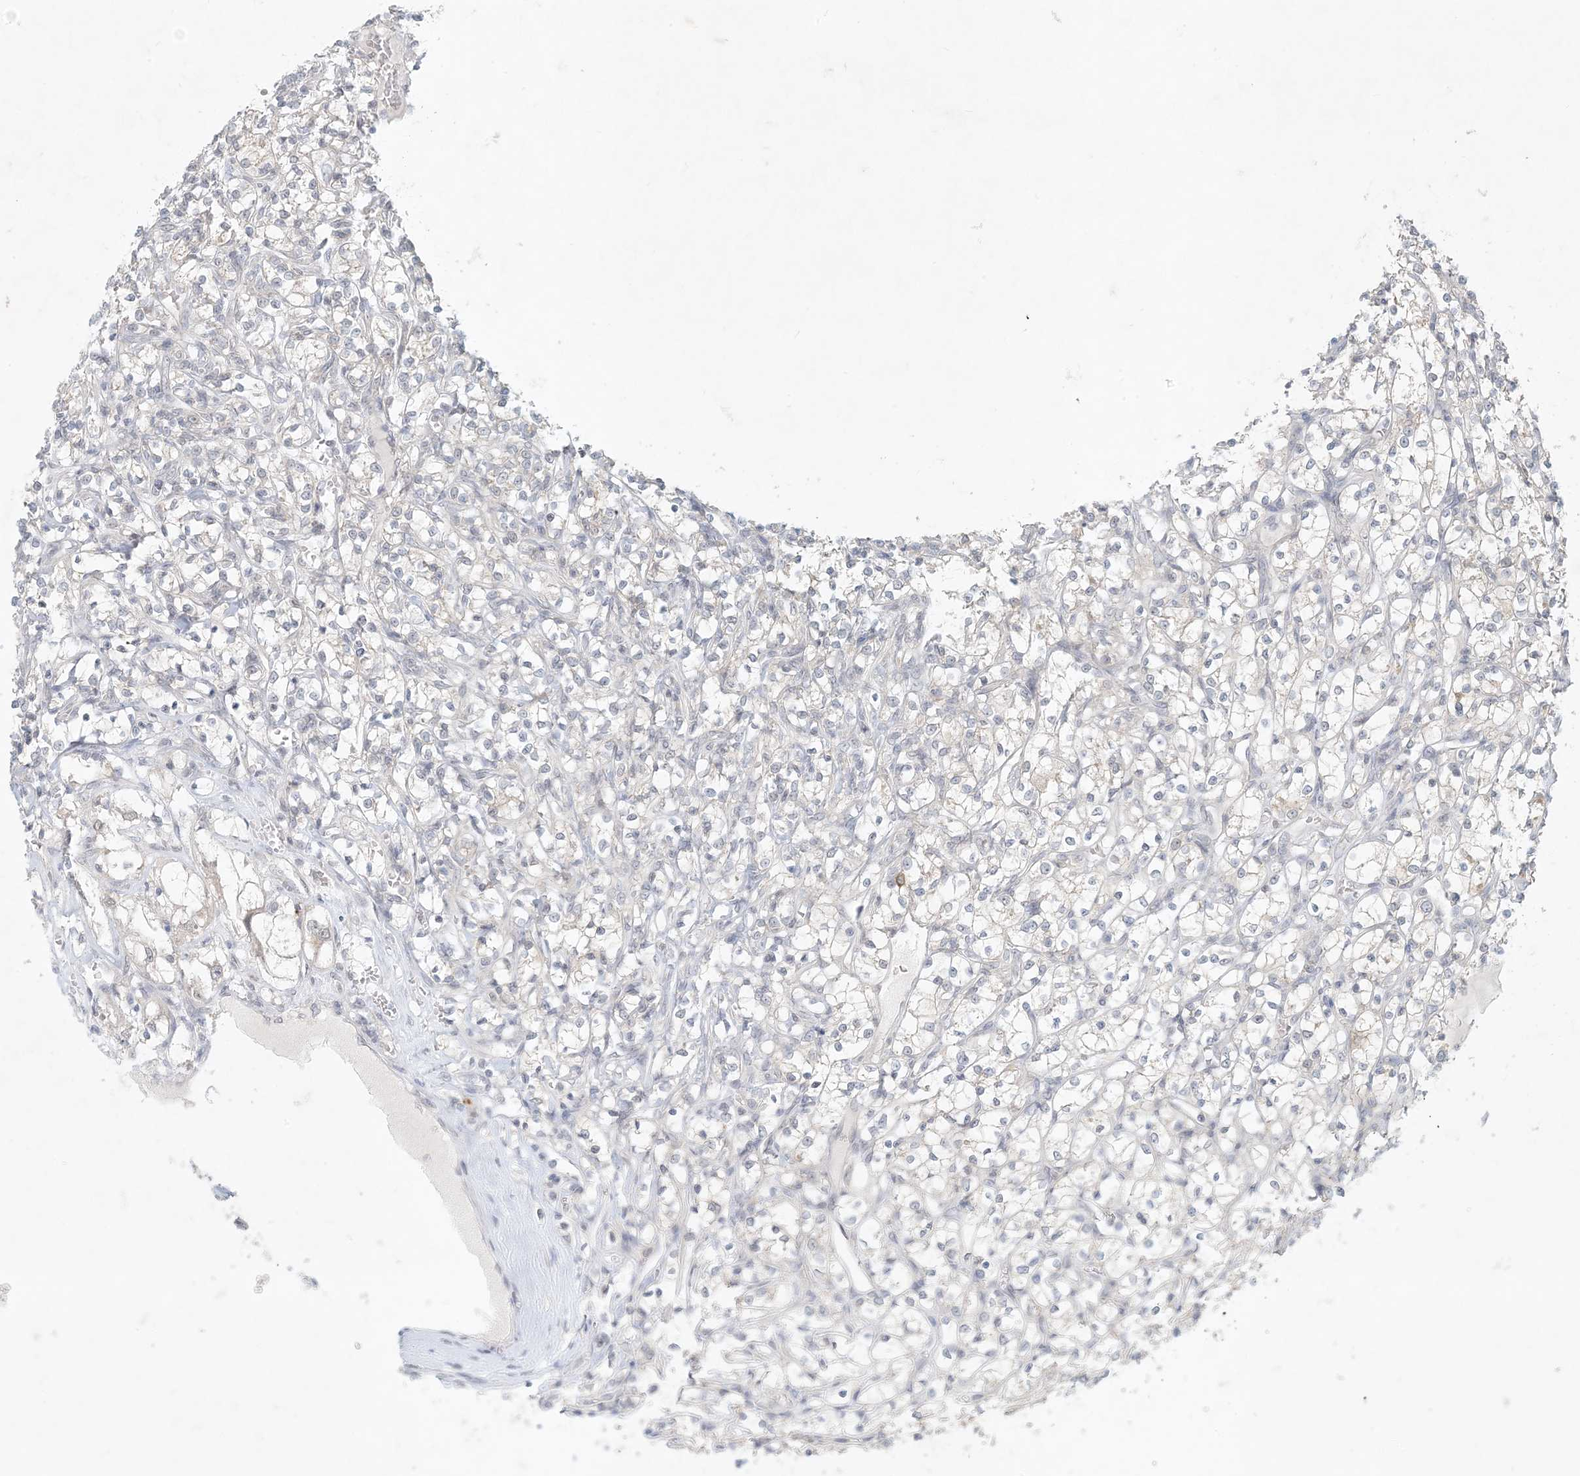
{"staining": {"intensity": "weak", "quantity": "25%-75%", "location": "cytoplasmic/membranous"}, "tissue": "renal cancer", "cell_type": "Tumor cells", "image_type": "cancer", "snomed": [{"axis": "morphology", "description": "Adenocarcinoma, NOS"}, {"axis": "topography", "description": "Kidney"}], "caption": "Renal cancer (adenocarcinoma) stained with a brown dye reveals weak cytoplasmic/membranous positive staining in approximately 25%-75% of tumor cells.", "gene": "OBI1", "patient": {"sex": "female", "age": 69}}